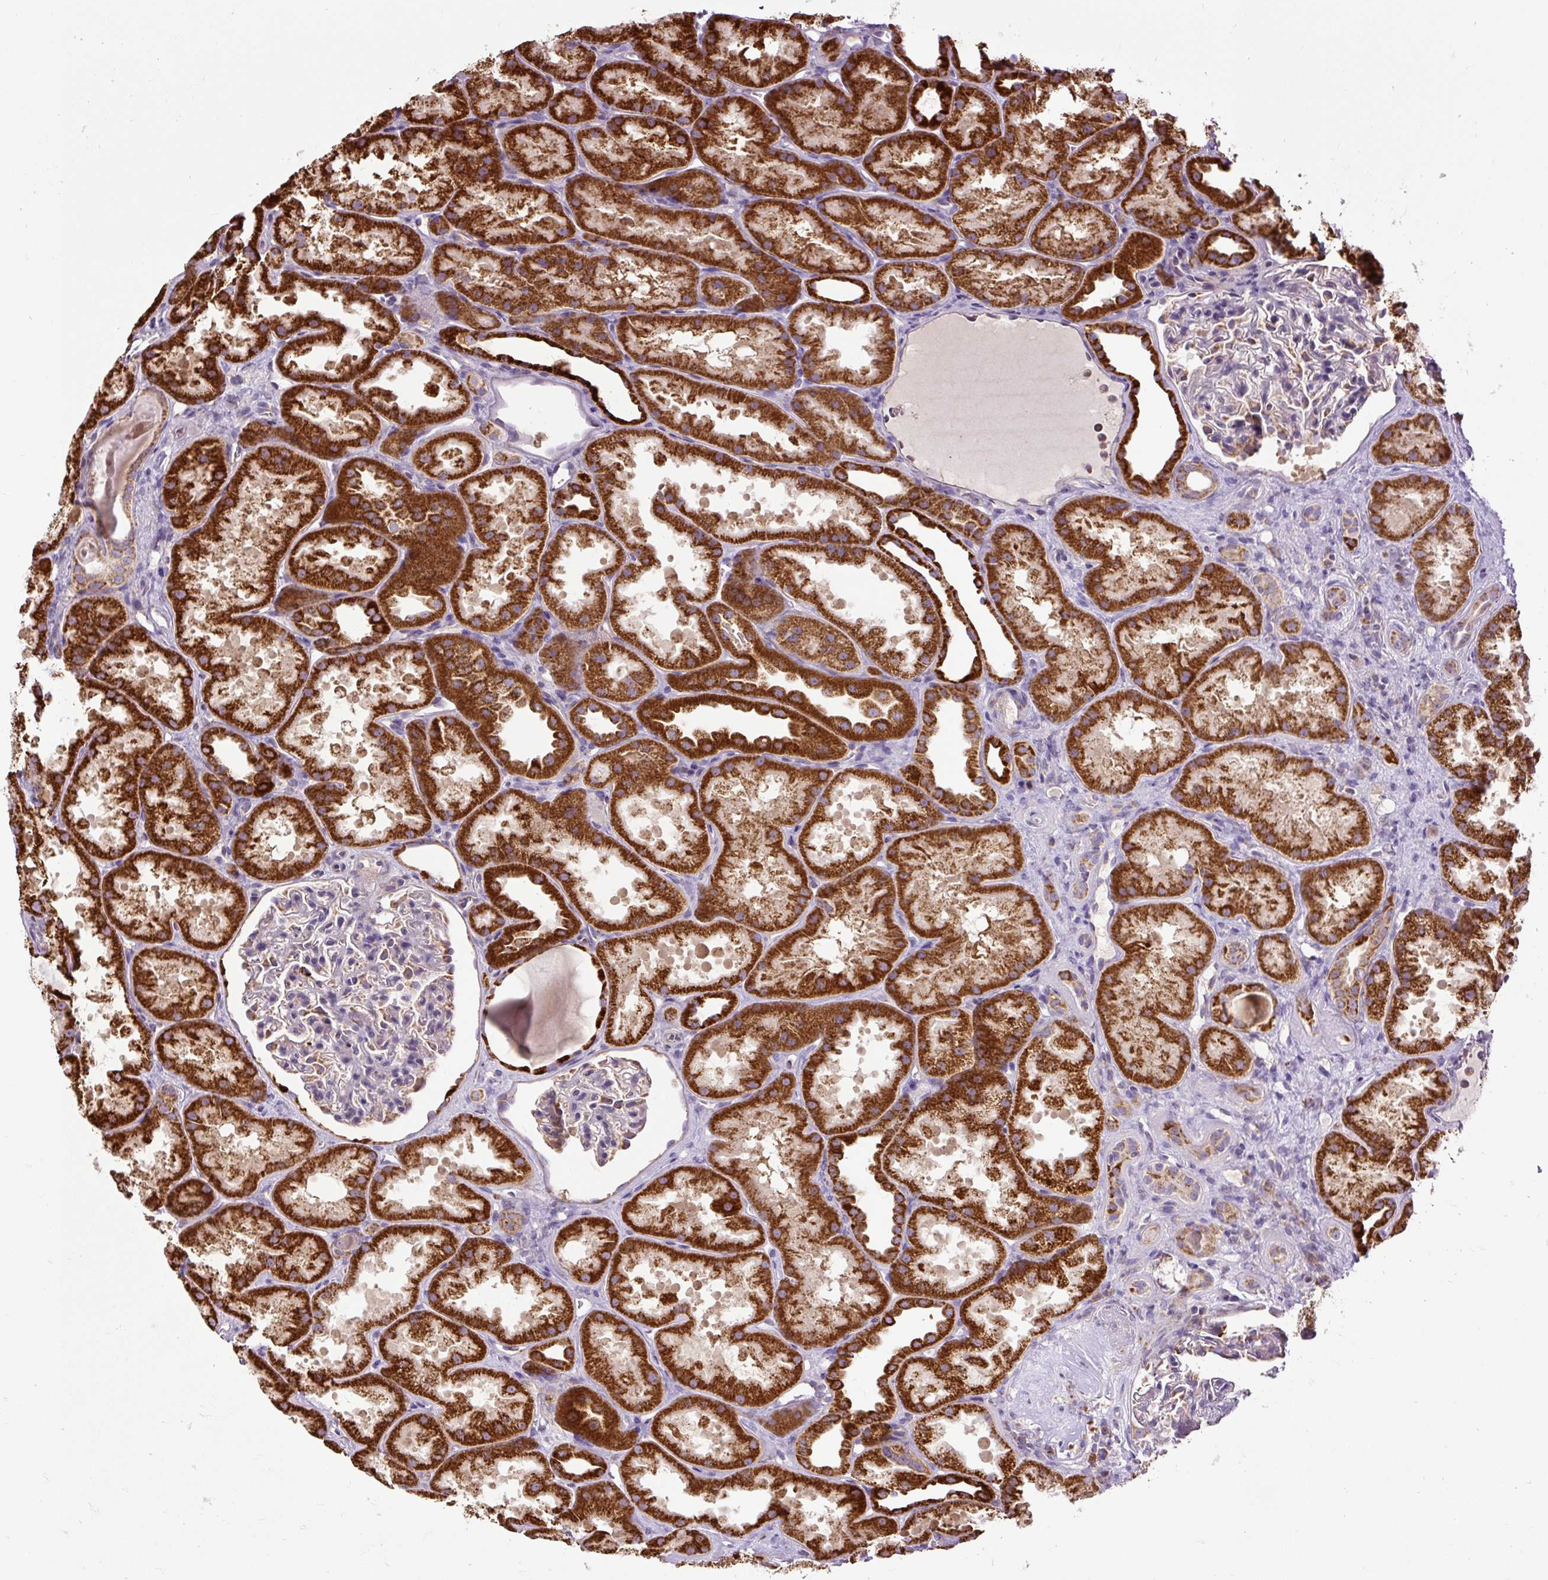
{"staining": {"intensity": "moderate", "quantity": "<25%", "location": "cytoplasmic/membranous"}, "tissue": "kidney", "cell_type": "Cells in glomeruli", "image_type": "normal", "snomed": [{"axis": "morphology", "description": "Normal tissue, NOS"}, {"axis": "topography", "description": "Kidney"}], "caption": "IHC (DAB) staining of normal kidney exhibits moderate cytoplasmic/membranous protein positivity in about <25% of cells in glomeruli.", "gene": "TM2D3", "patient": {"sex": "male", "age": 61}}